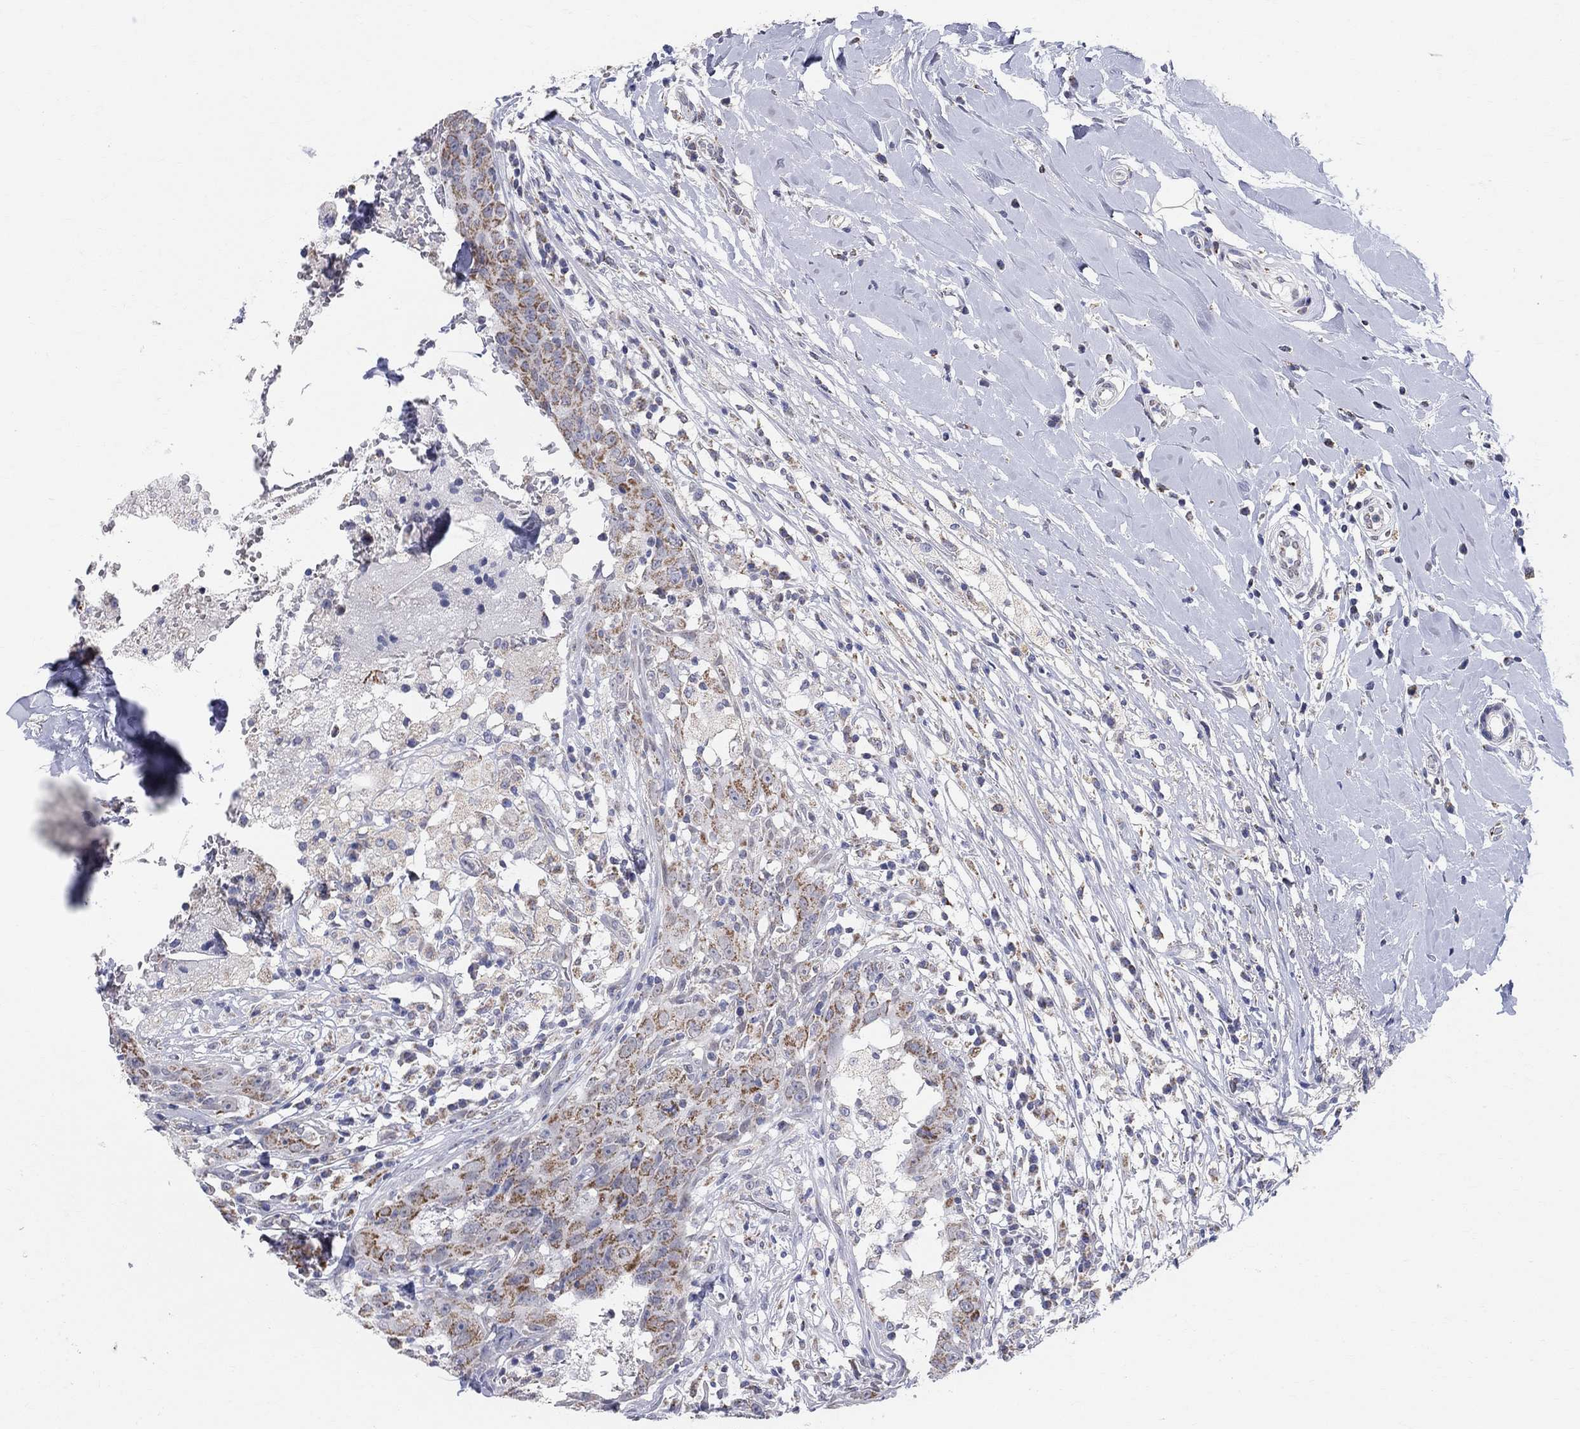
{"staining": {"intensity": "moderate", "quantity": "<25%", "location": "cytoplasmic/membranous"}, "tissue": "breast cancer", "cell_type": "Tumor cells", "image_type": "cancer", "snomed": [{"axis": "morphology", "description": "Duct carcinoma"}, {"axis": "topography", "description": "Breast"}], "caption": "Protein staining reveals moderate cytoplasmic/membranous positivity in about <25% of tumor cells in breast cancer. (brown staining indicates protein expression, while blue staining denotes nuclei).", "gene": "KISS1R", "patient": {"sex": "female", "age": 27}}